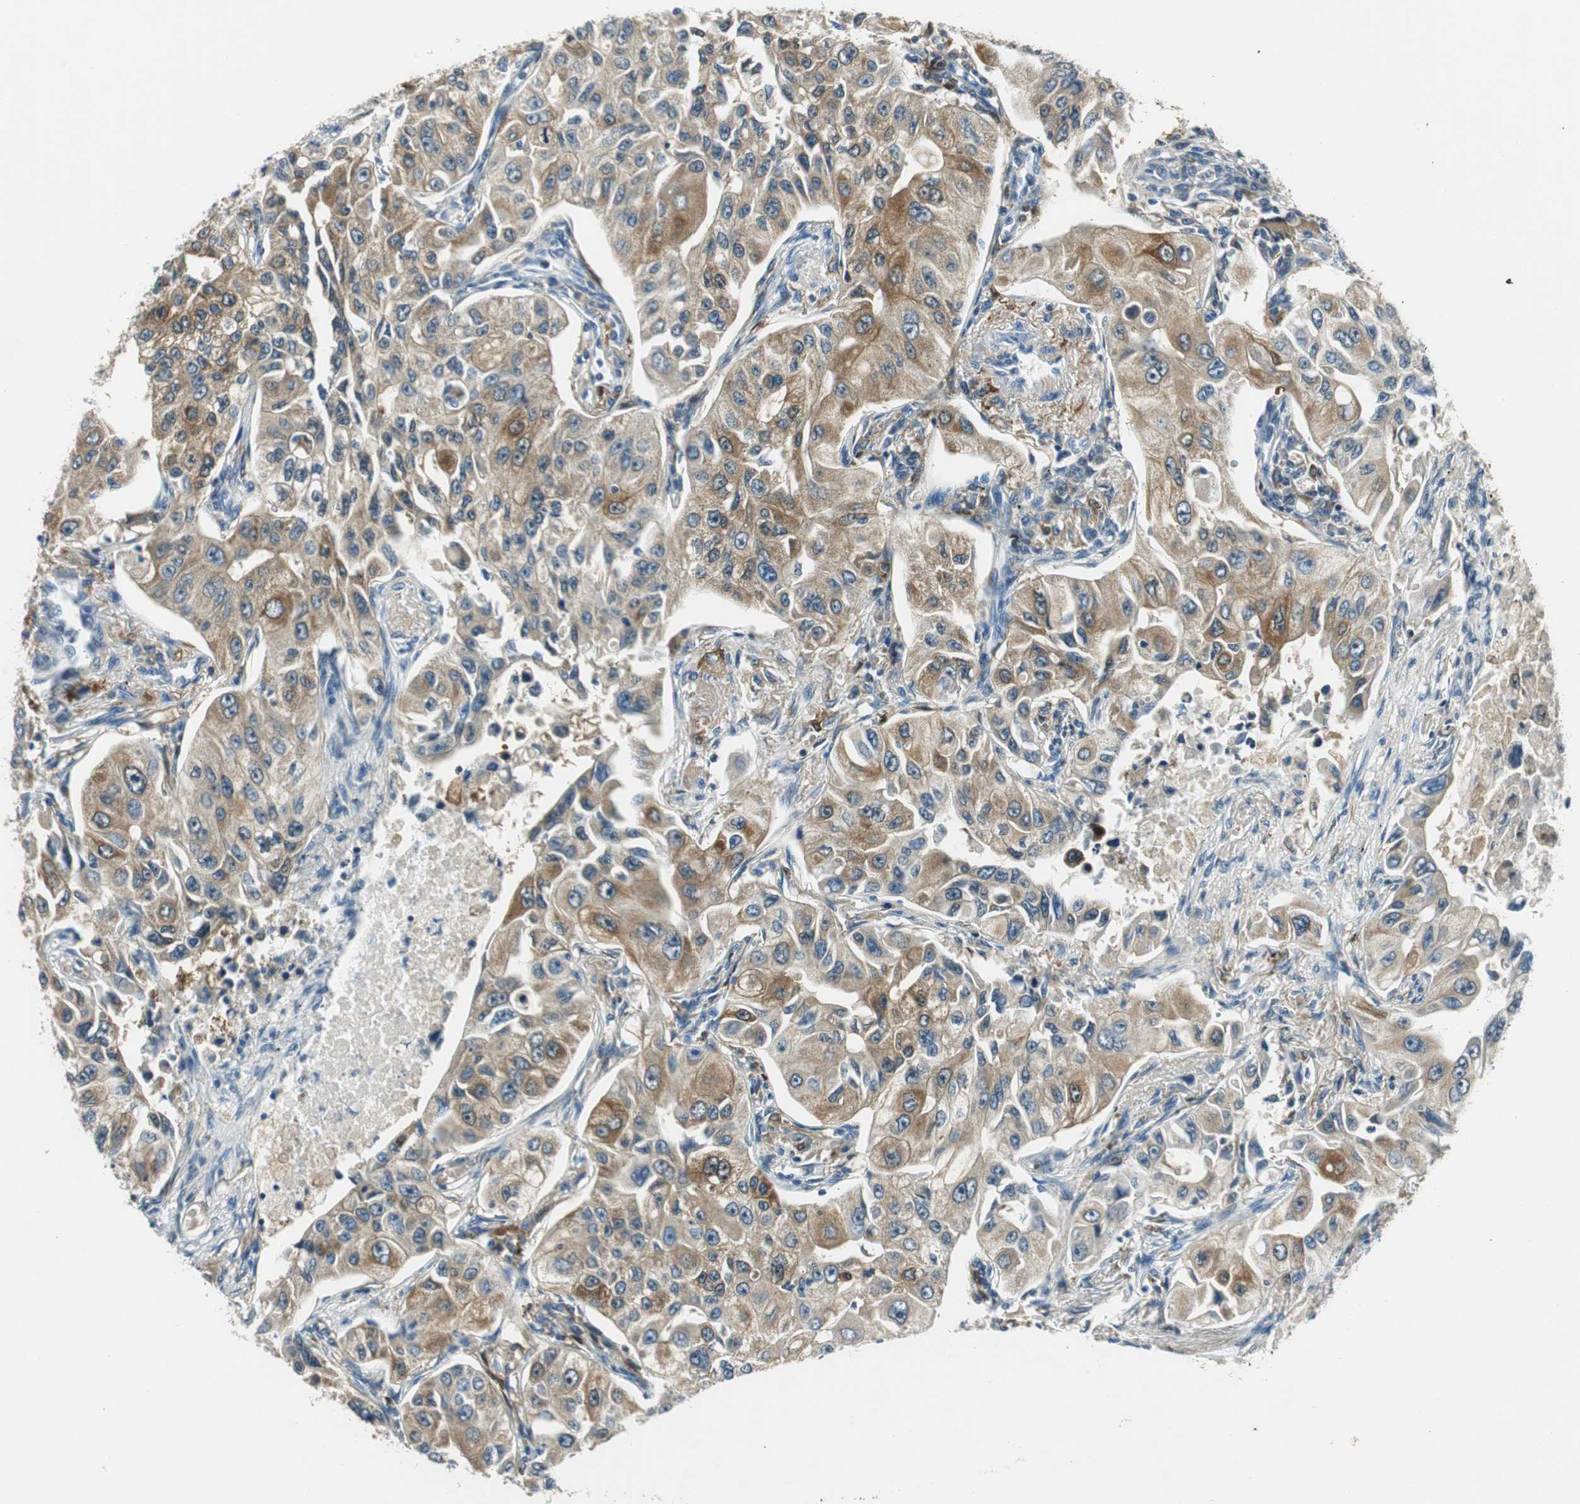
{"staining": {"intensity": "moderate", "quantity": "25%-75%", "location": "cytoplasmic/membranous"}, "tissue": "lung cancer", "cell_type": "Tumor cells", "image_type": "cancer", "snomed": [{"axis": "morphology", "description": "Adenocarcinoma, NOS"}, {"axis": "topography", "description": "Lung"}], "caption": "Moderate cytoplasmic/membranous expression for a protein is appreciated in approximately 25%-75% of tumor cells of adenocarcinoma (lung) using immunohistochemistry (IHC).", "gene": "ME1", "patient": {"sex": "male", "age": 84}}